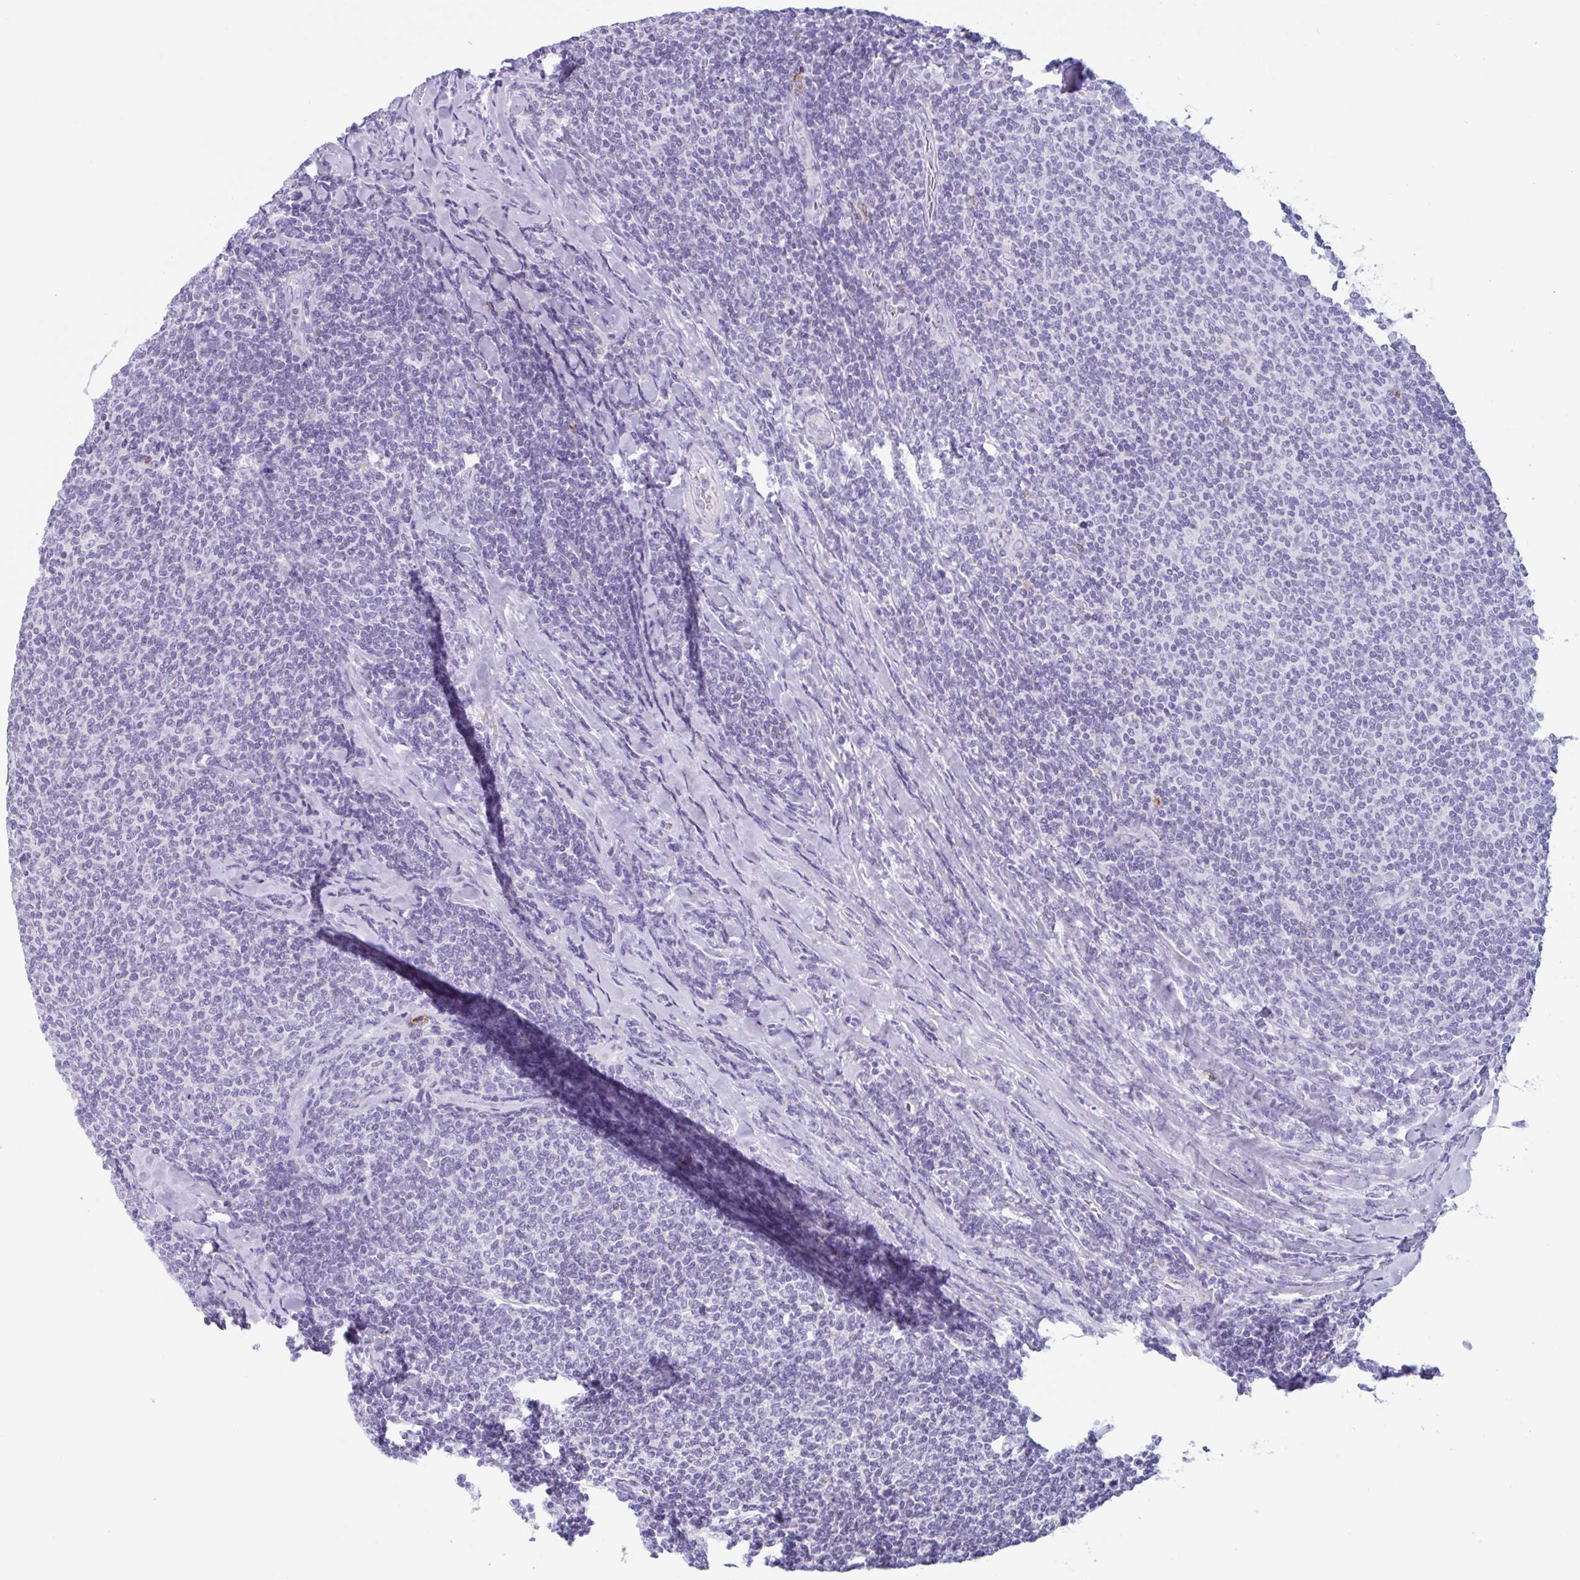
{"staining": {"intensity": "negative", "quantity": "none", "location": "none"}, "tissue": "lymphoma", "cell_type": "Tumor cells", "image_type": "cancer", "snomed": [{"axis": "morphology", "description": "Malignant lymphoma, non-Hodgkin's type, Low grade"}, {"axis": "topography", "description": "Lymph node"}], "caption": "An immunohistochemistry micrograph of lymphoma is shown. There is no staining in tumor cells of lymphoma.", "gene": "DTWD2", "patient": {"sex": "male", "age": 52}}